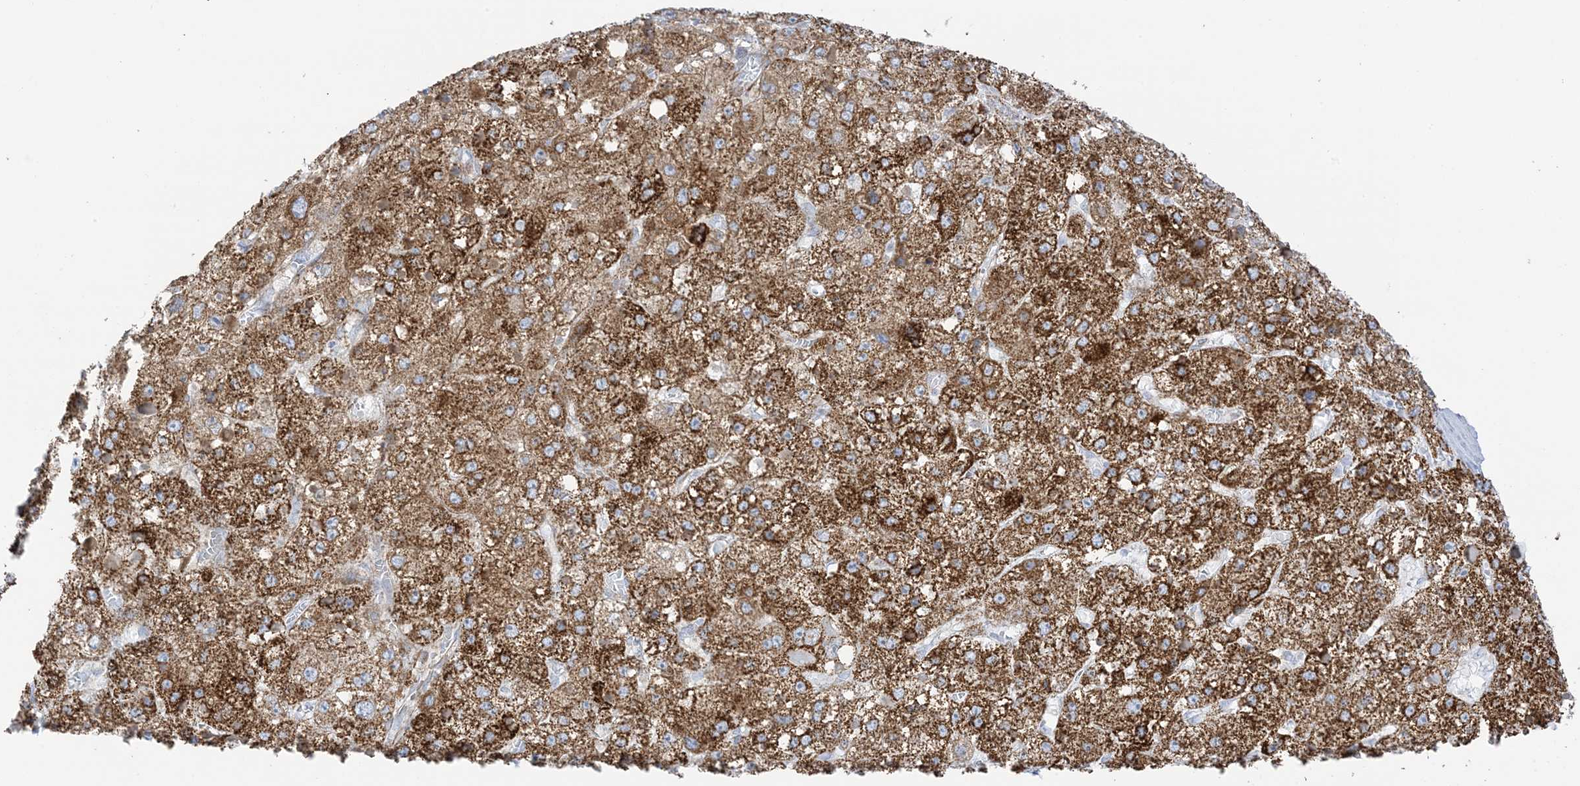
{"staining": {"intensity": "strong", "quantity": ">75%", "location": "cytoplasmic/membranous"}, "tissue": "liver cancer", "cell_type": "Tumor cells", "image_type": "cancer", "snomed": [{"axis": "morphology", "description": "Carcinoma, Hepatocellular, NOS"}, {"axis": "topography", "description": "Liver"}], "caption": "IHC photomicrograph of liver cancer stained for a protein (brown), which exhibits high levels of strong cytoplasmic/membranous positivity in about >75% of tumor cells.", "gene": "PID1", "patient": {"sex": "female", "age": 73}}